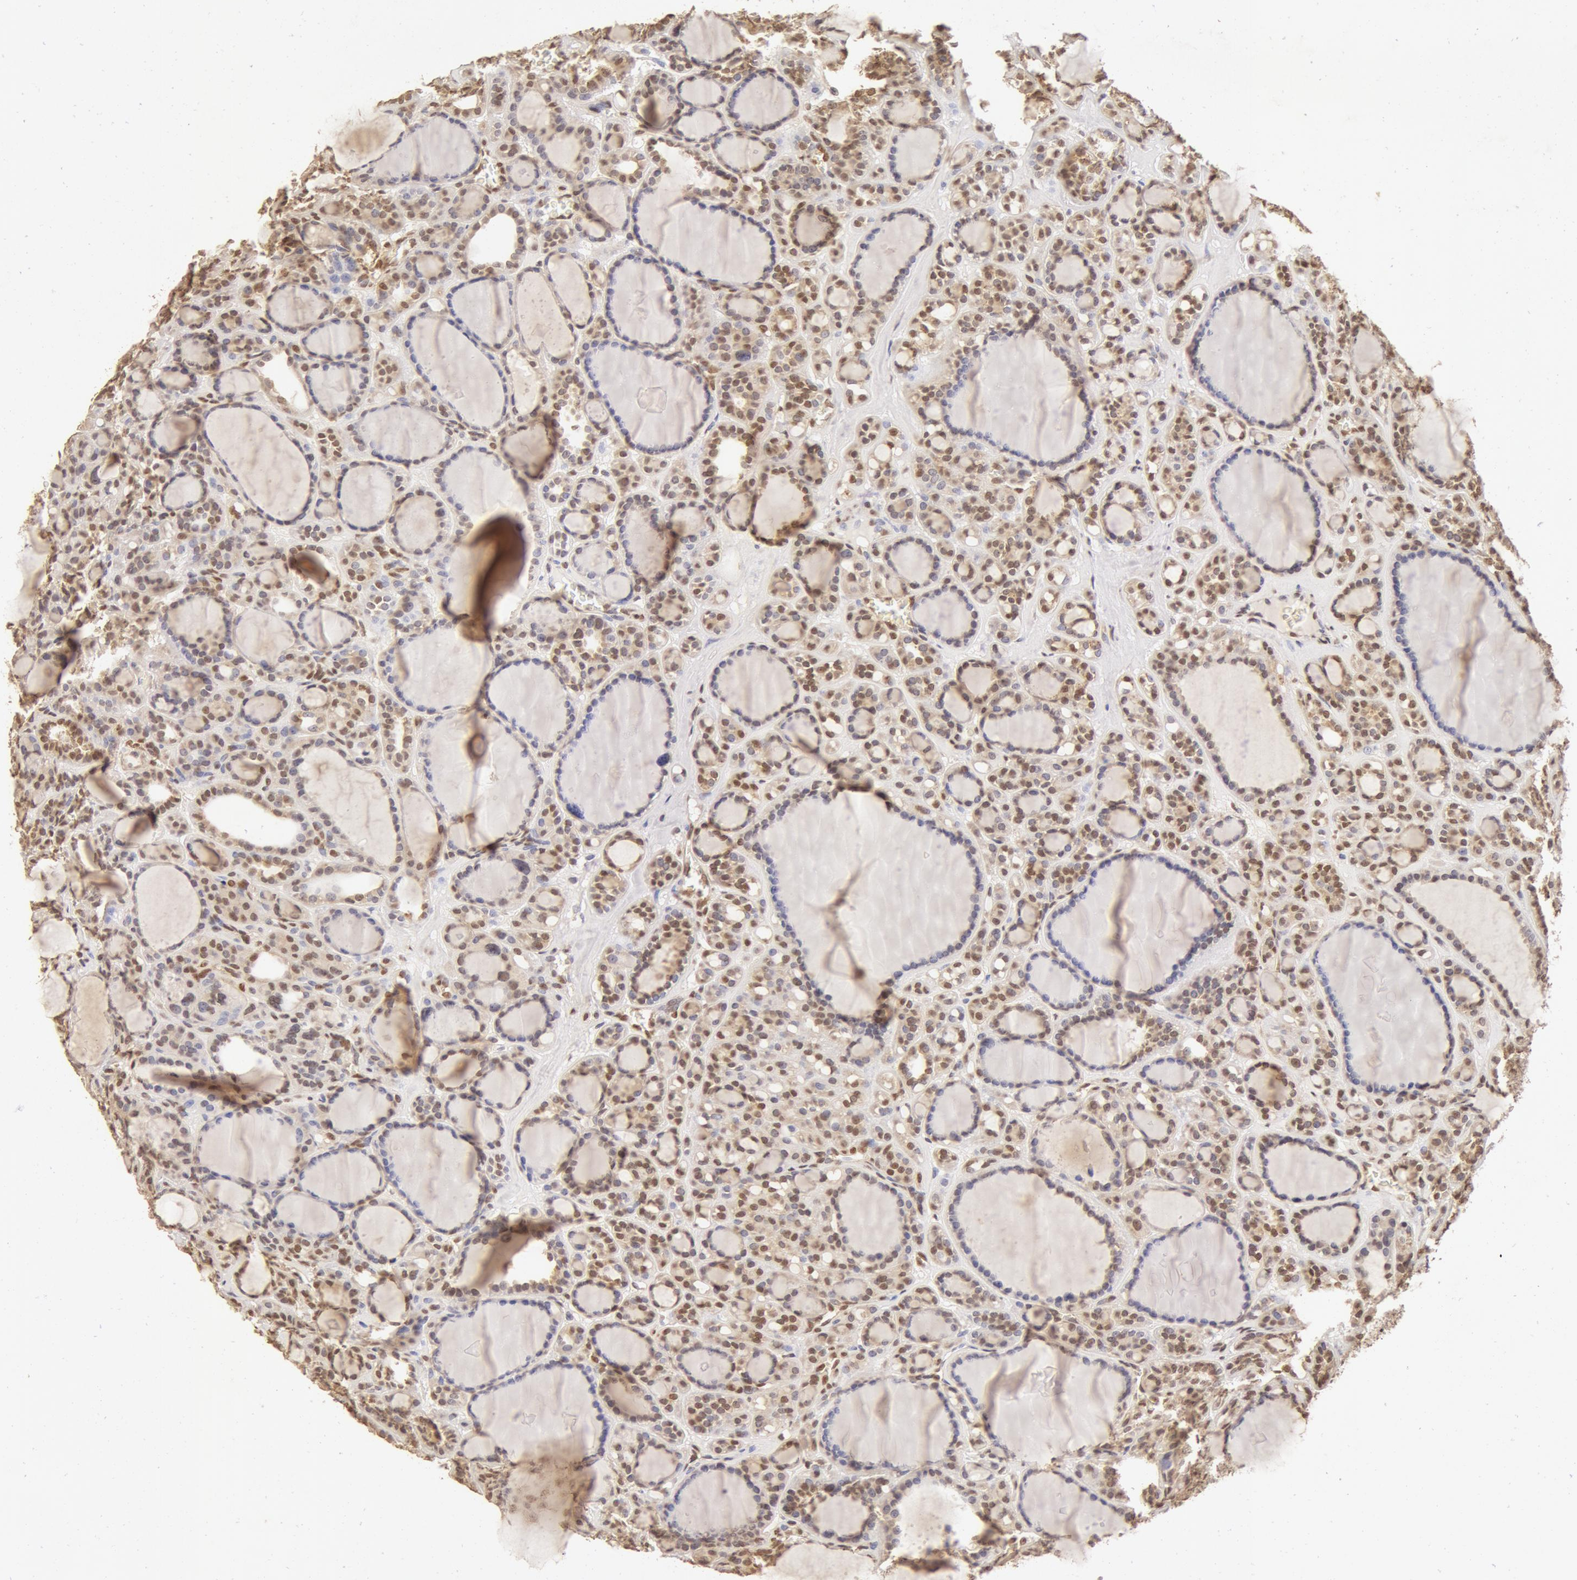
{"staining": {"intensity": "moderate", "quantity": ">75%", "location": "cytoplasmic/membranous,nuclear"}, "tissue": "thyroid cancer", "cell_type": "Tumor cells", "image_type": "cancer", "snomed": [{"axis": "morphology", "description": "Follicular adenoma carcinoma, NOS"}, {"axis": "topography", "description": "Thyroid gland"}], "caption": "Thyroid cancer tissue reveals moderate cytoplasmic/membranous and nuclear expression in approximately >75% of tumor cells", "gene": "SNRNP70", "patient": {"sex": "female", "age": 71}}